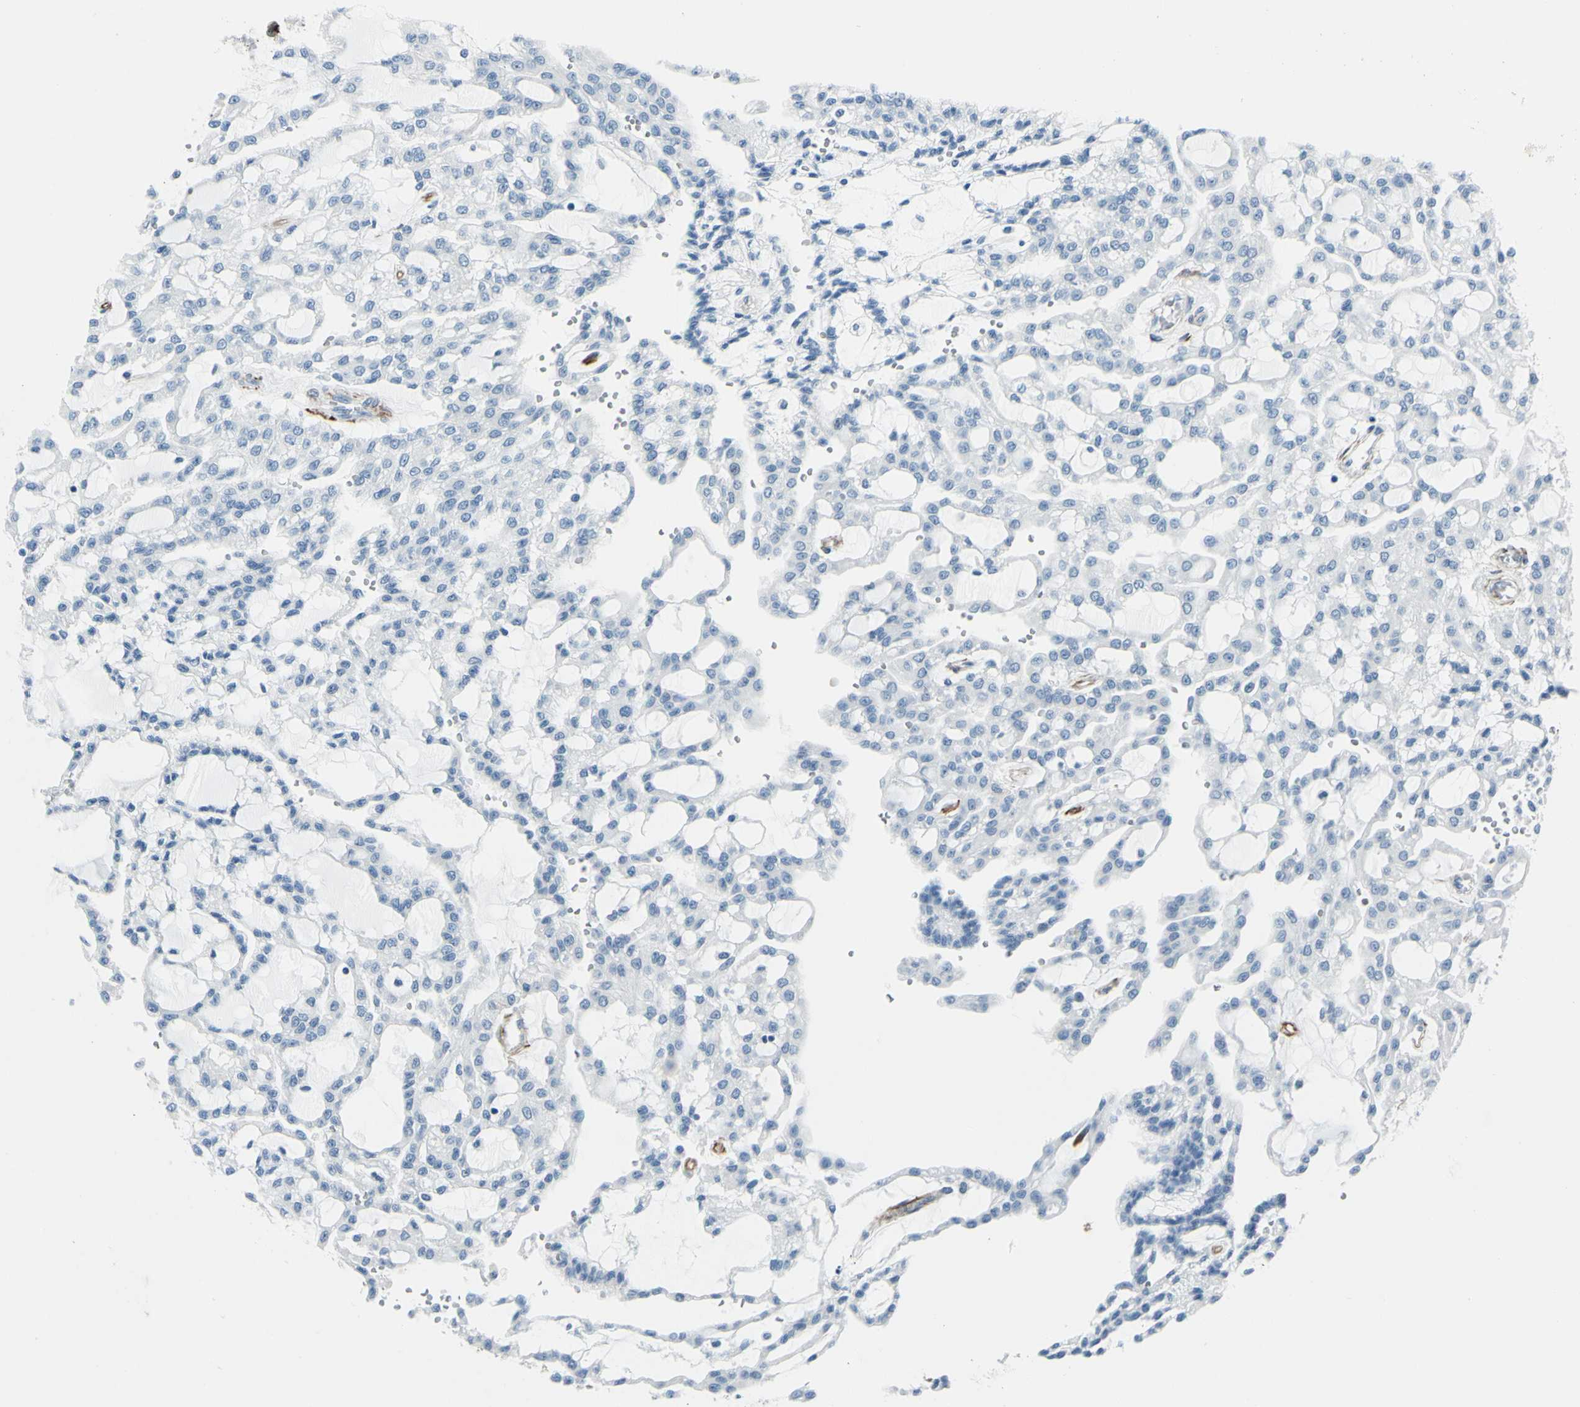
{"staining": {"intensity": "negative", "quantity": "none", "location": "none"}, "tissue": "renal cancer", "cell_type": "Tumor cells", "image_type": "cancer", "snomed": [{"axis": "morphology", "description": "Adenocarcinoma, NOS"}, {"axis": "topography", "description": "Kidney"}], "caption": "Renal cancer (adenocarcinoma) was stained to show a protein in brown. There is no significant expression in tumor cells. (DAB immunohistochemistry (IHC) with hematoxylin counter stain).", "gene": "PTH2R", "patient": {"sex": "male", "age": 63}}